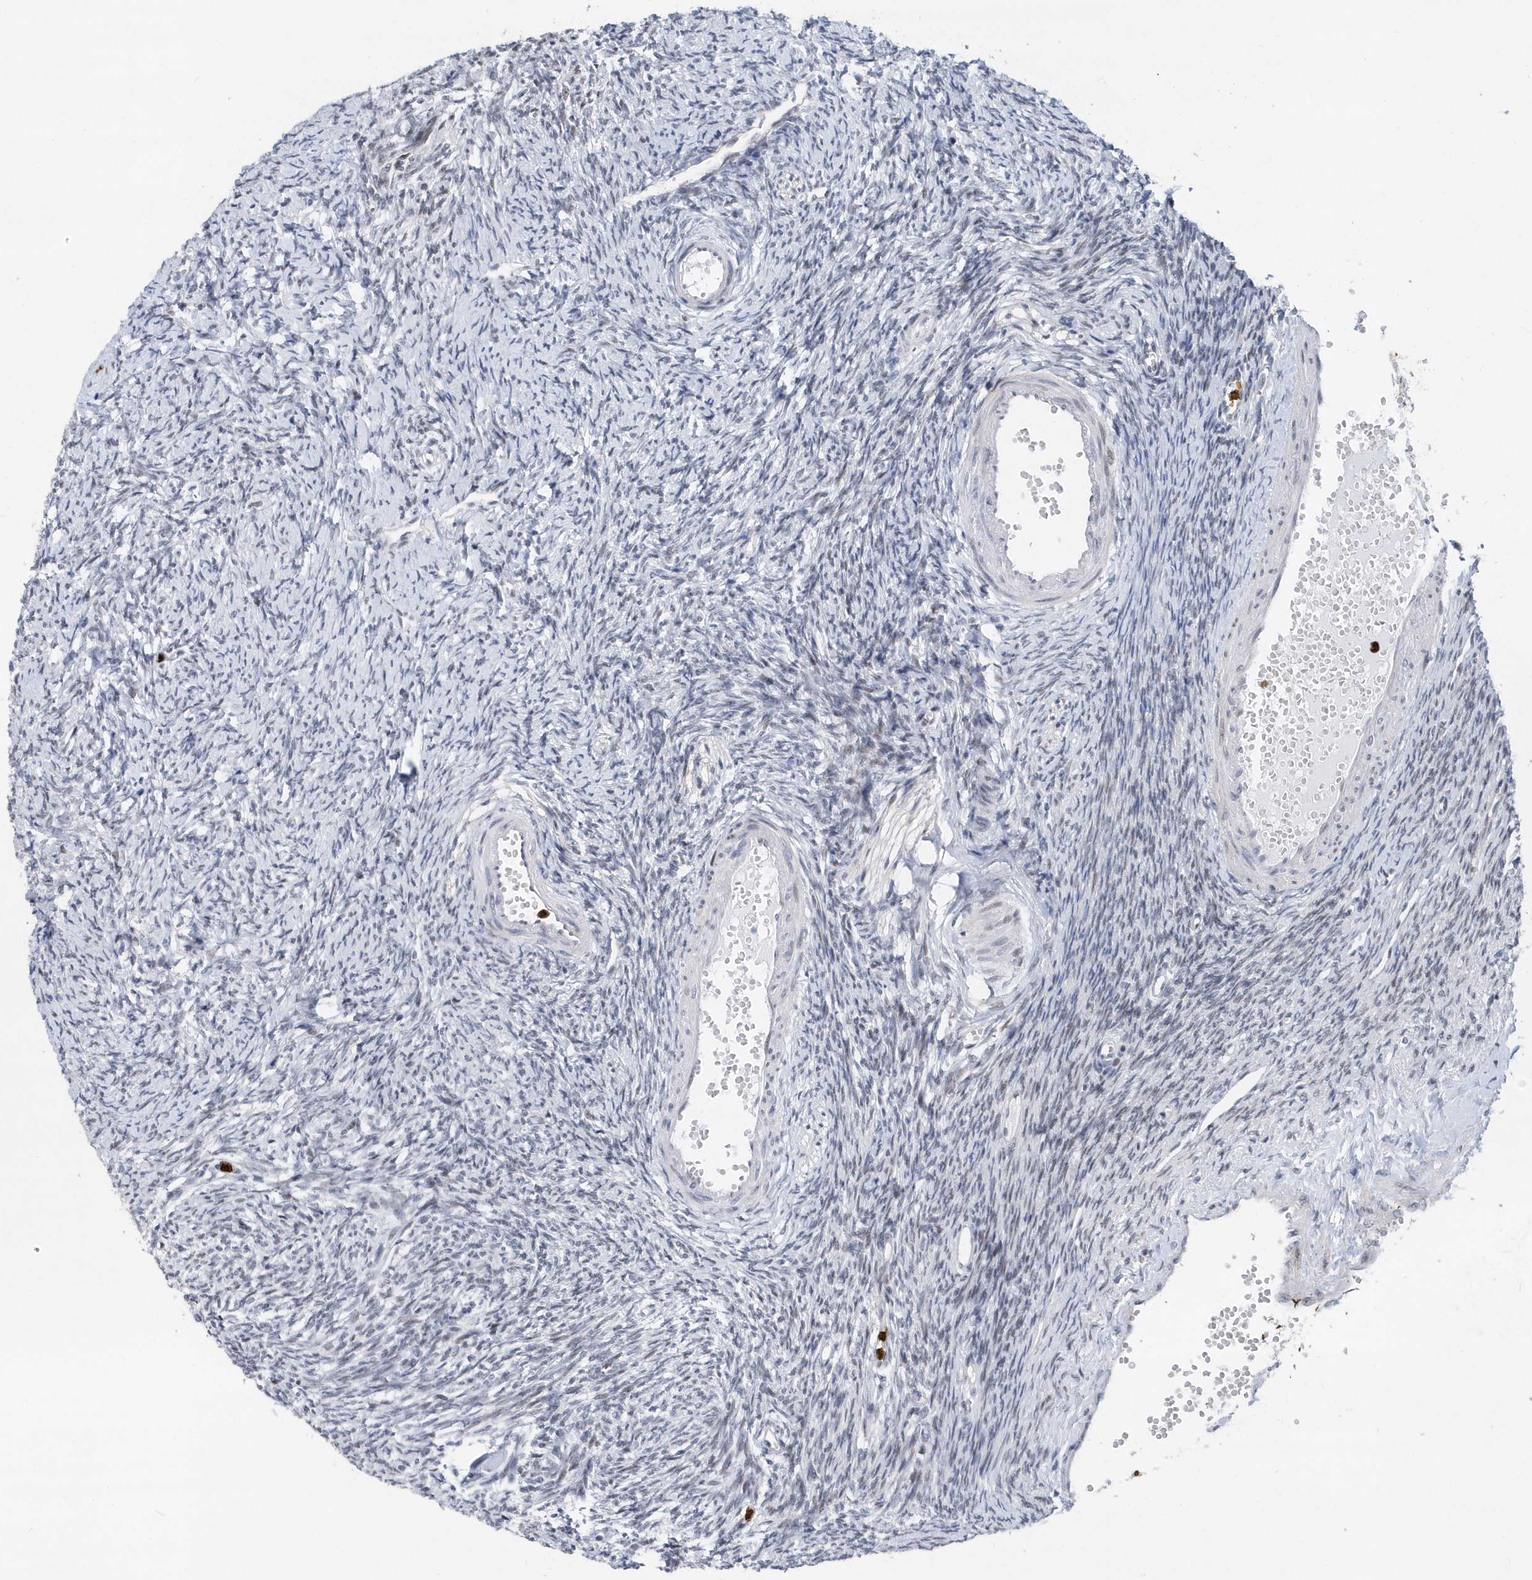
{"staining": {"intensity": "negative", "quantity": "none", "location": "none"}, "tissue": "ovary", "cell_type": "Follicle cells", "image_type": "normal", "snomed": [{"axis": "morphology", "description": "Normal tissue, NOS"}, {"axis": "morphology", "description": "Cyst, NOS"}, {"axis": "topography", "description": "Ovary"}], "caption": "The immunohistochemistry (IHC) micrograph has no significant staining in follicle cells of ovary.", "gene": "RPP30", "patient": {"sex": "female", "age": 33}}